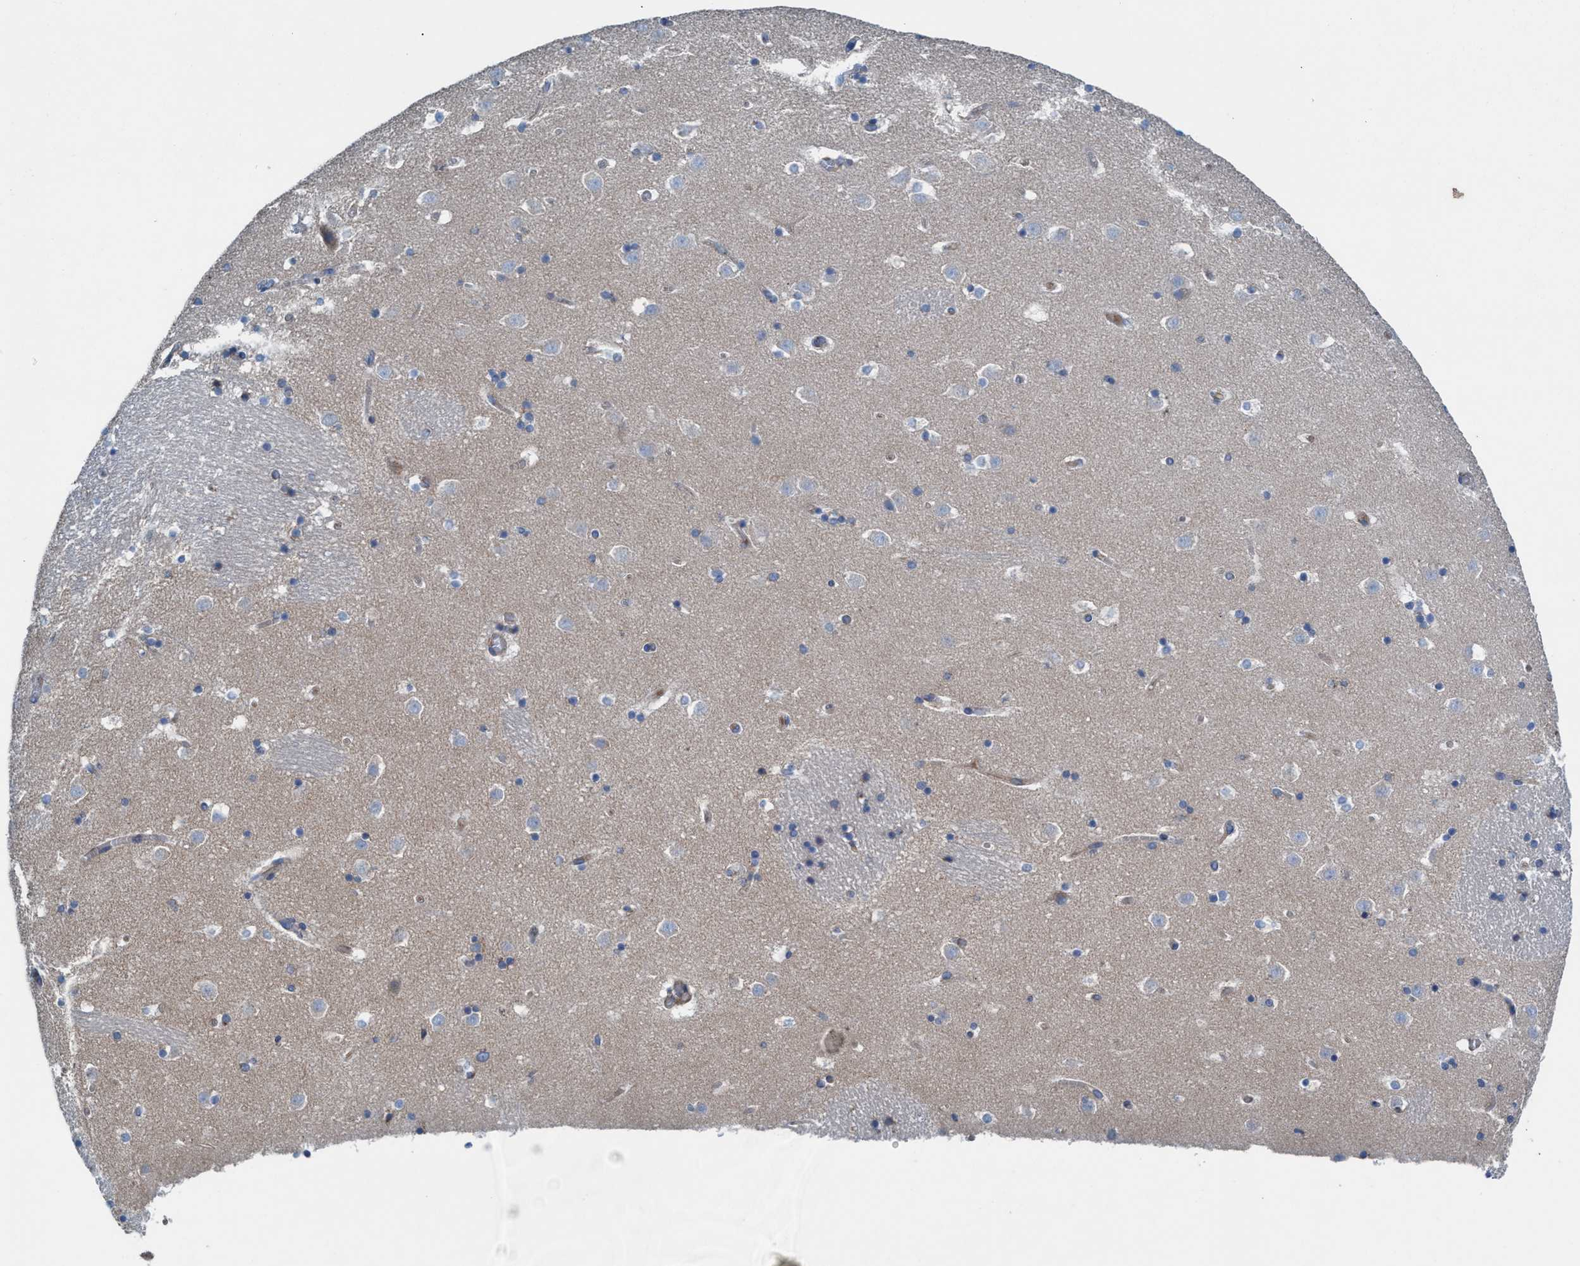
{"staining": {"intensity": "weak", "quantity": "<25%", "location": "cytoplasmic/membranous"}, "tissue": "caudate", "cell_type": "Glial cells", "image_type": "normal", "snomed": [{"axis": "morphology", "description": "Normal tissue, NOS"}, {"axis": "topography", "description": "Lateral ventricle wall"}], "caption": "IHC of unremarkable caudate reveals no positivity in glial cells.", "gene": "NYAP1", "patient": {"sex": "male", "age": 45}}